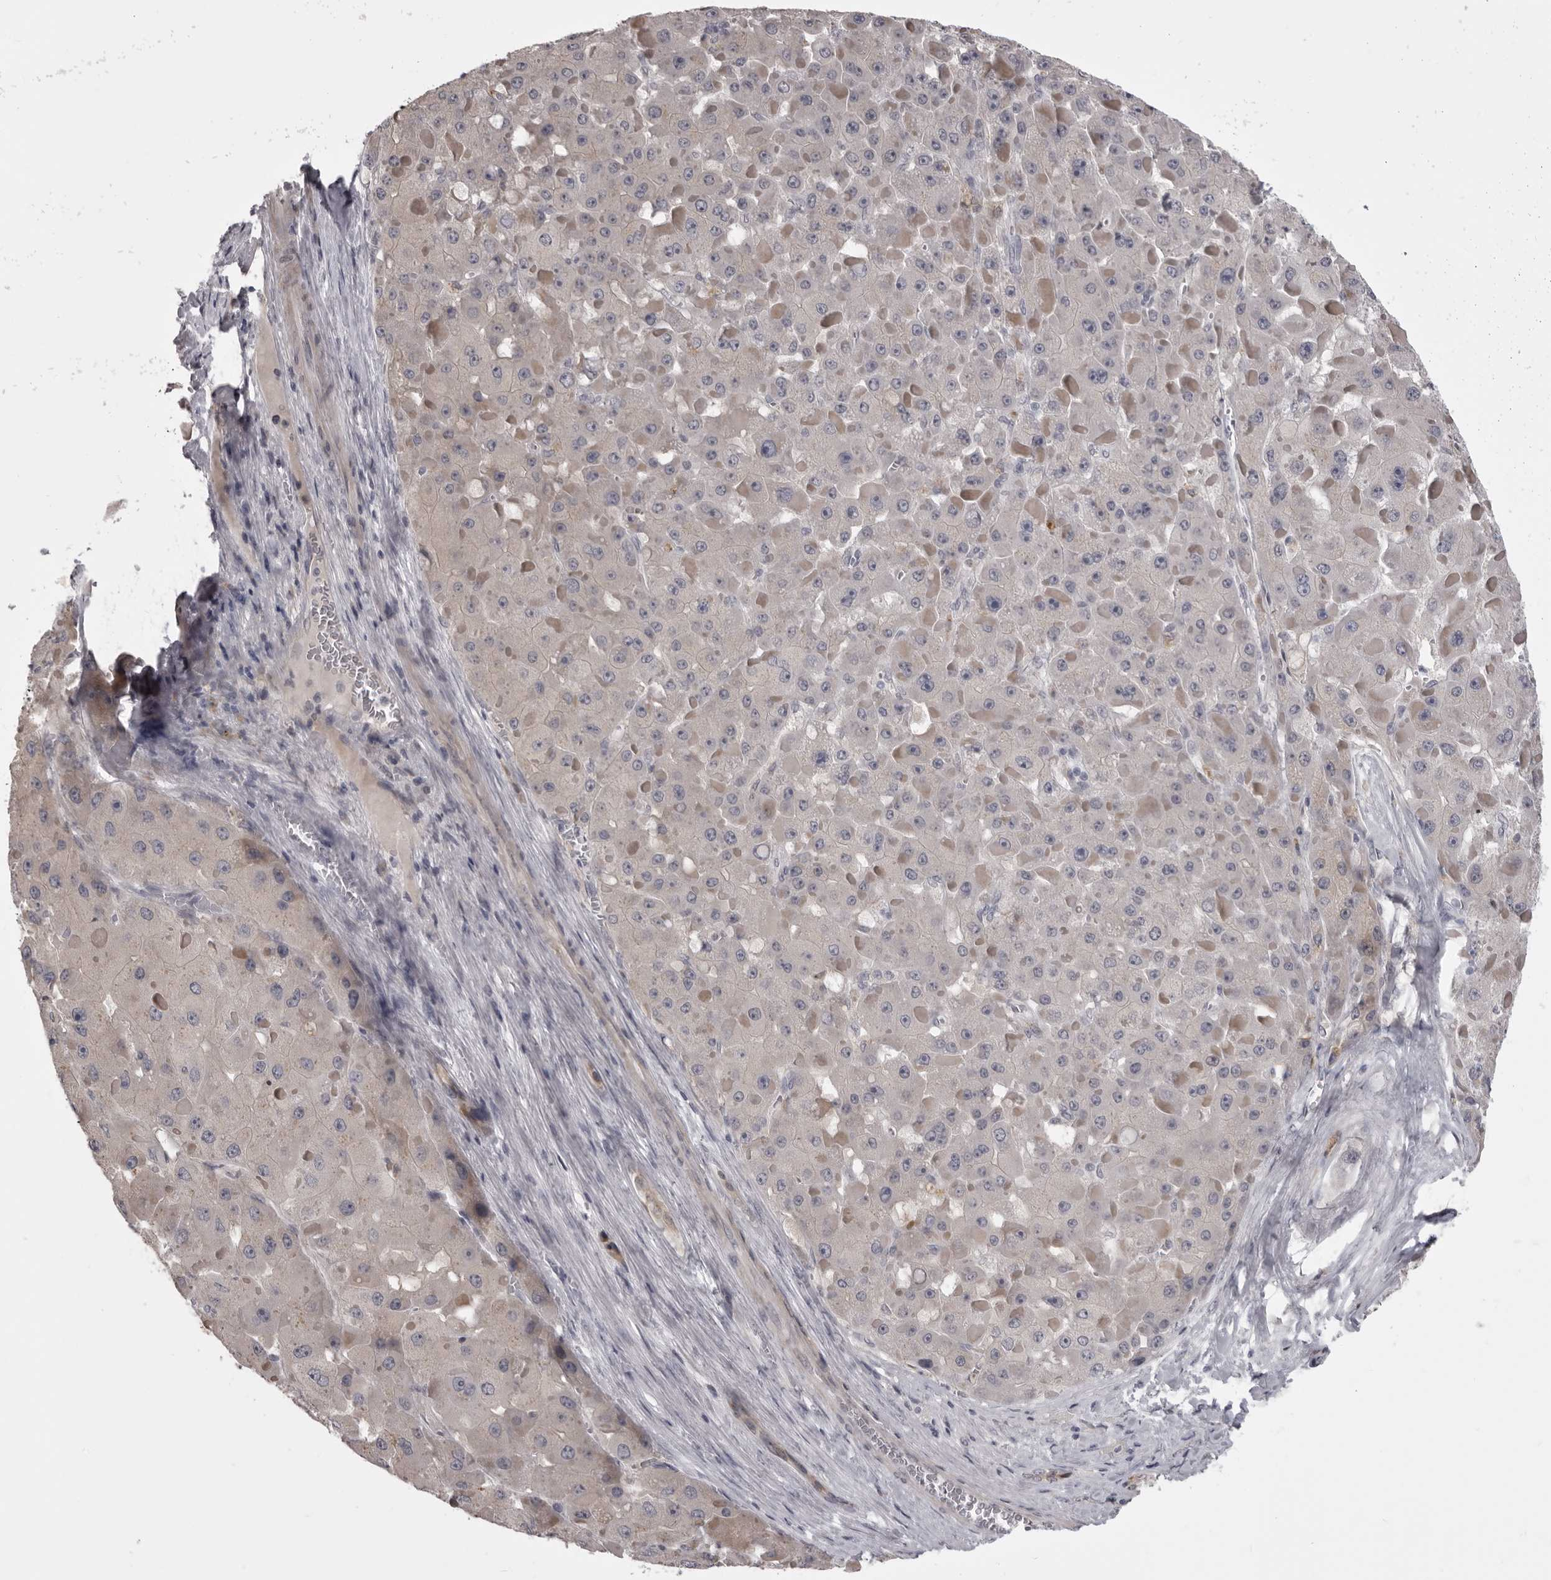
{"staining": {"intensity": "negative", "quantity": "none", "location": "none"}, "tissue": "liver cancer", "cell_type": "Tumor cells", "image_type": "cancer", "snomed": [{"axis": "morphology", "description": "Carcinoma, Hepatocellular, NOS"}, {"axis": "topography", "description": "Liver"}], "caption": "High magnification brightfield microscopy of liver cancer stained with DAB (brown) and counterstained with hematoxylin (blue): tumor cells show no significant expression.", "gene": "NCEH1", "patient": {"sex": "female", "age": 73}}